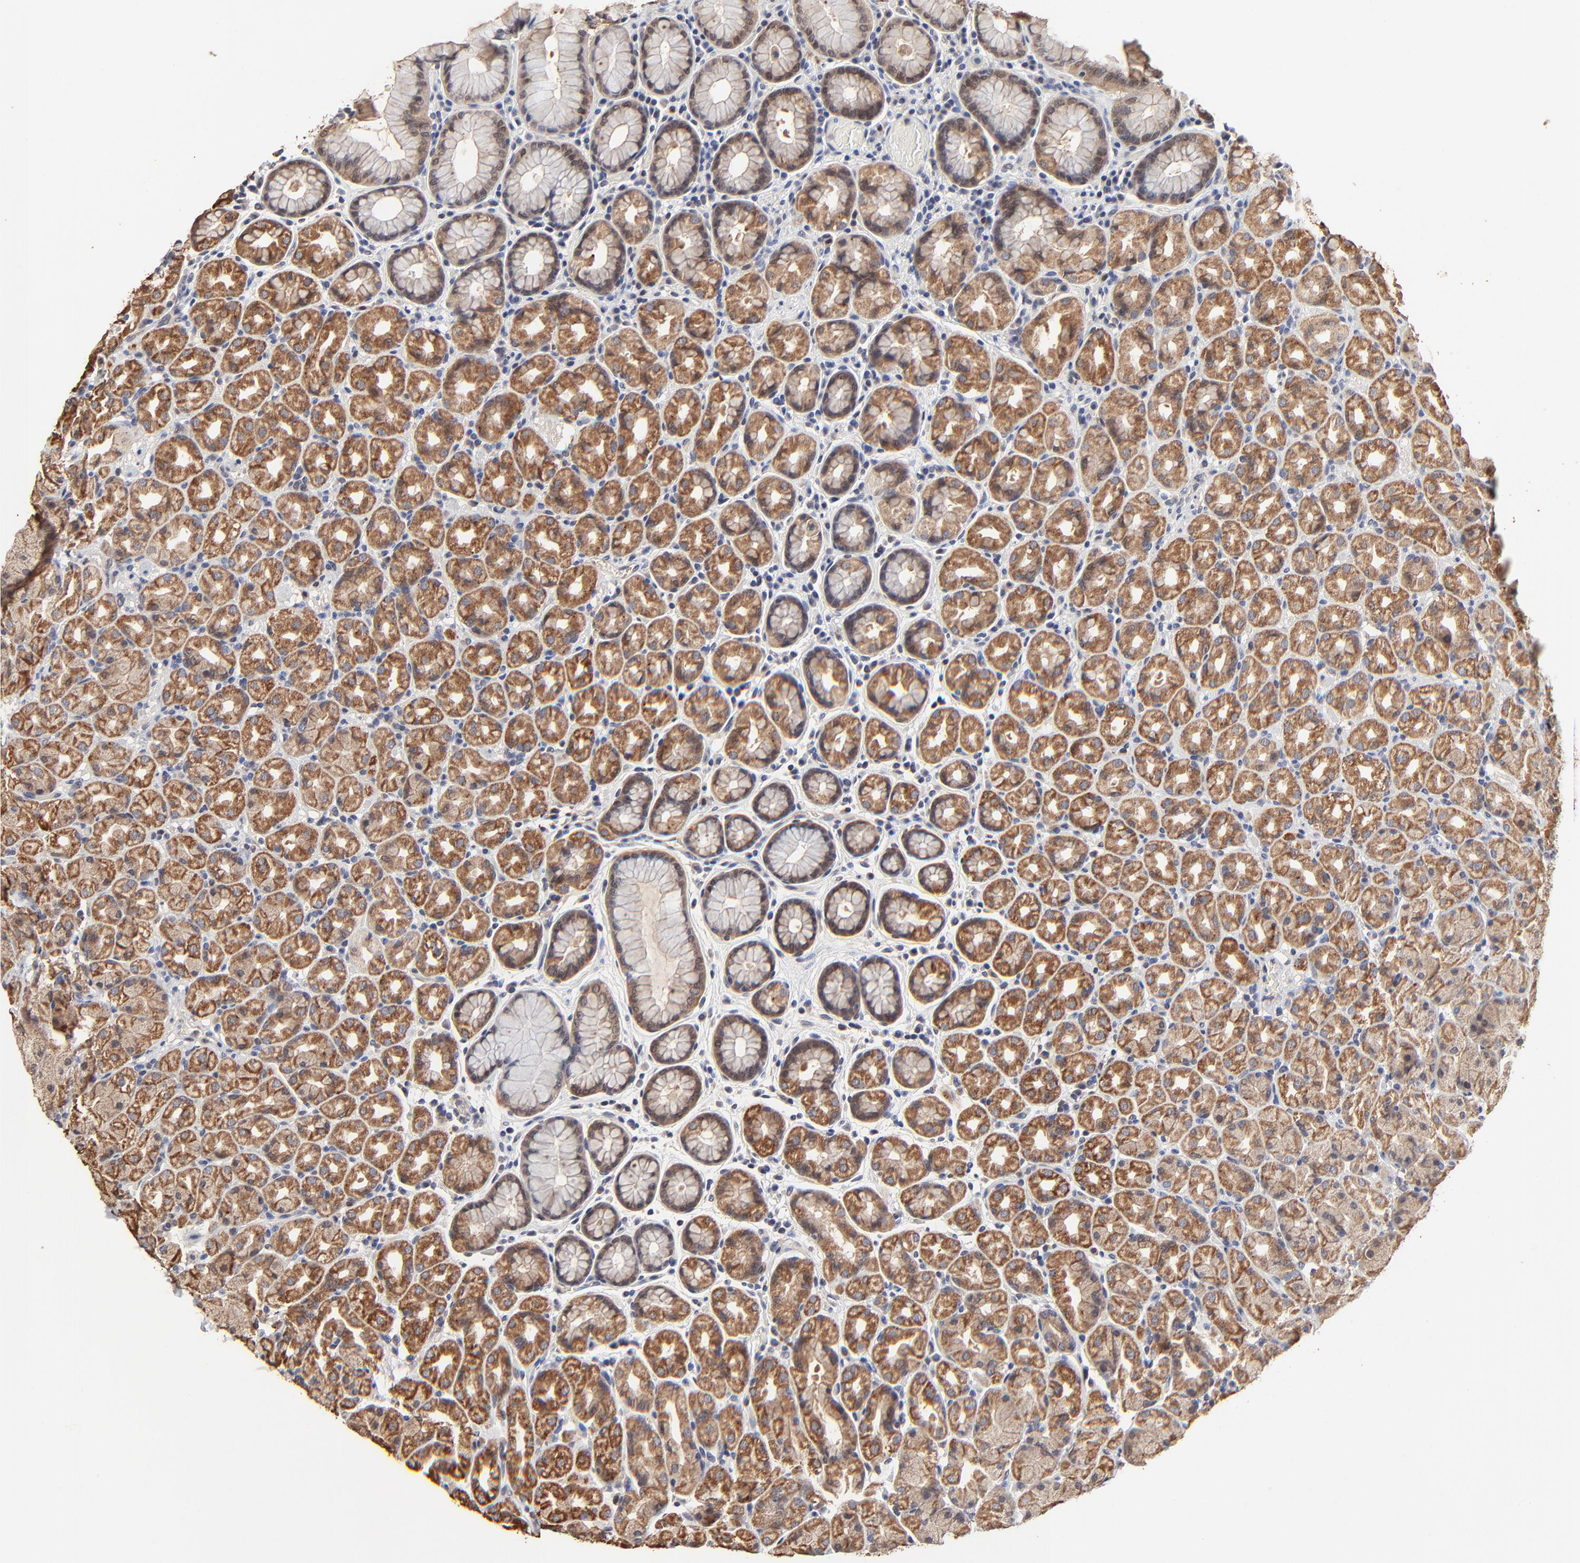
{"staining": {"intensity": "strong", "quantity": ">75%", "location": "cytoplasmic/membranous"}, "tissue": "stomach", "cell_type": "Glandular cells", "image_type": "normal", "snomed": [{"axis": "morphology", "description": "Normal tissue, NOS"}, {"axis": "topography", "description": "Stomach, lower"}], "caption": "The histopathology image demonstrates immunohistochemical staining of benign stomach. There is strong cytoplasmic/membranous staining is present in about >75% of glandular cells. Immunohistochemistry stains the protein in brown and the nuclei are stained blue.", "gene": "LGALS3", "patient": {"sex": "male", "age": 56}}